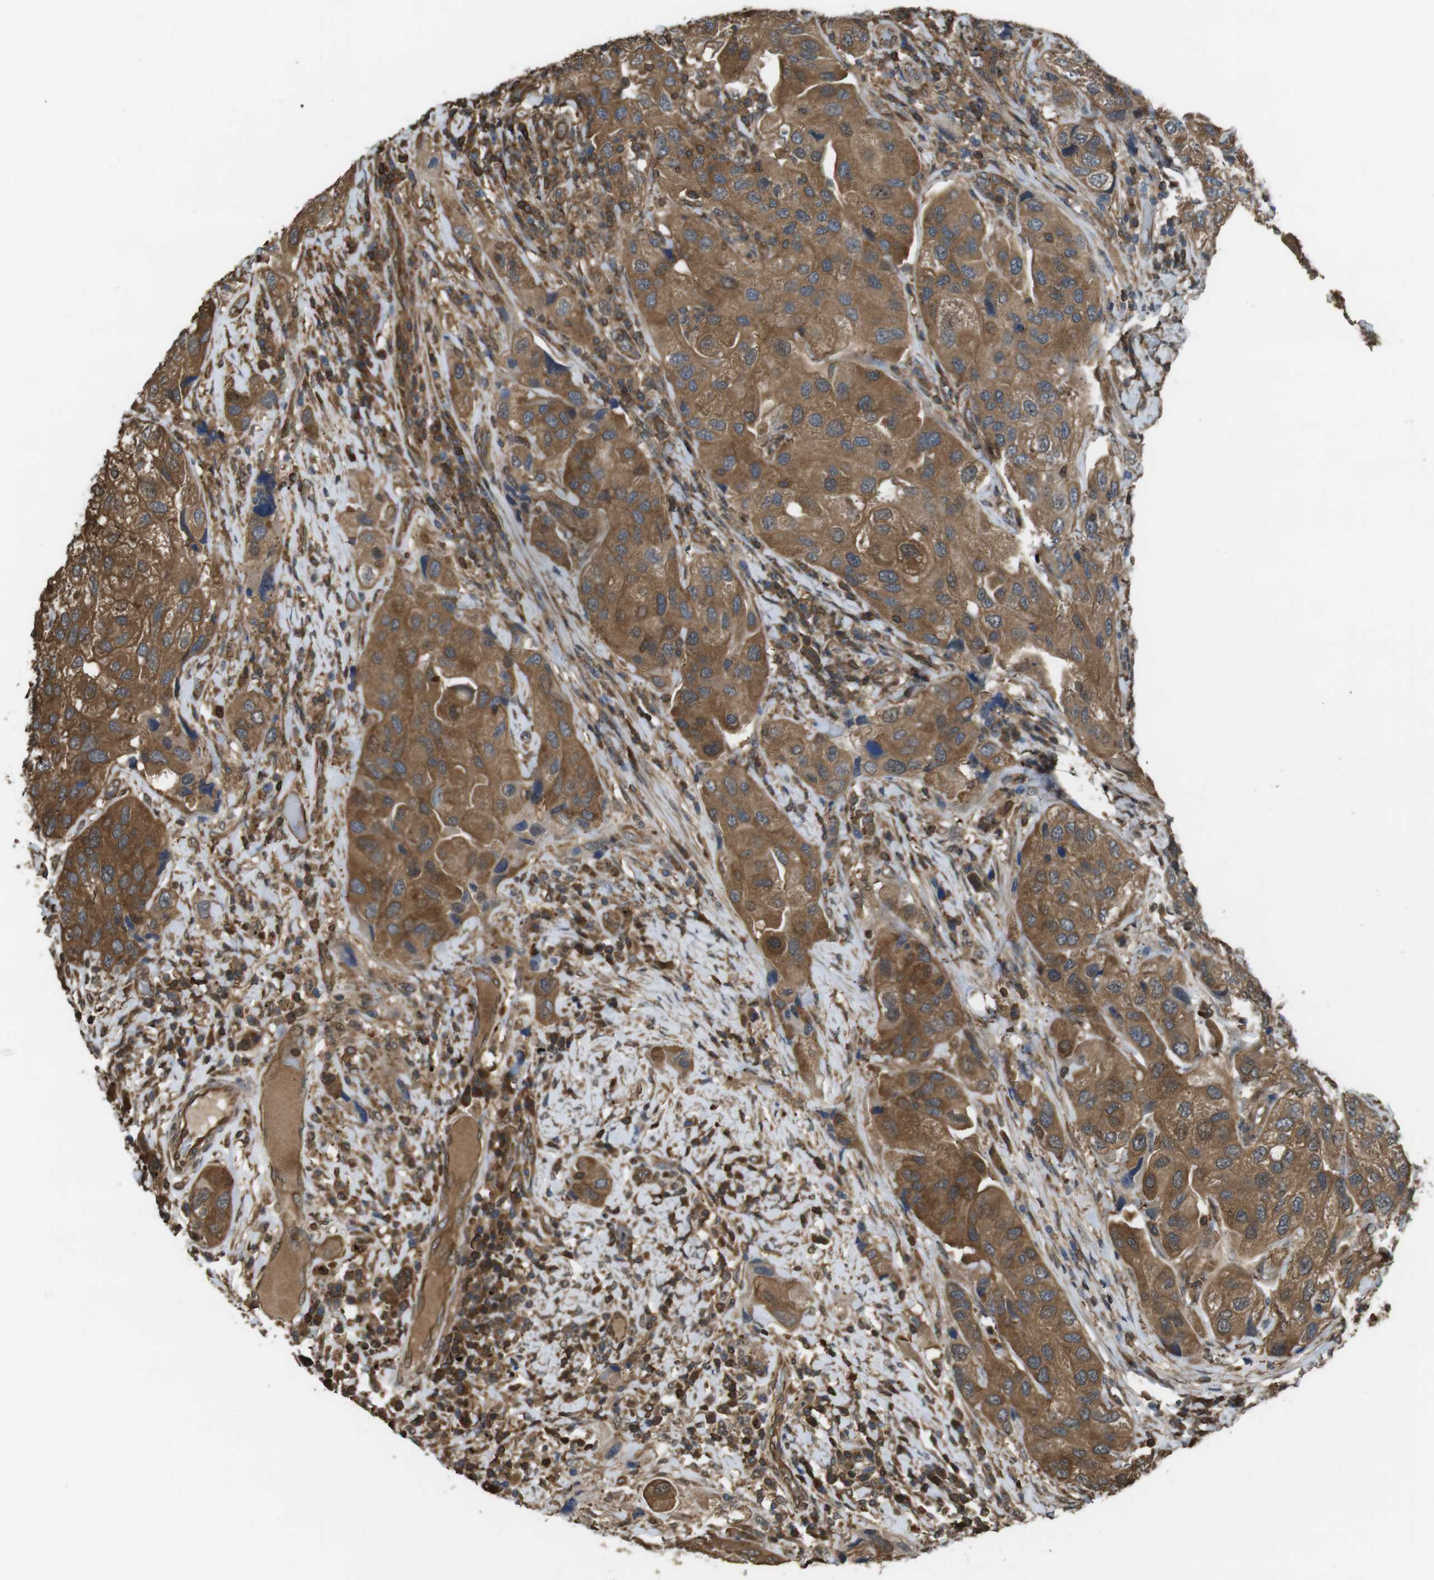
{"staining": {"intensity": "moderate", "quantity": ">75%", "location": "cytoplasmic/membranous"}, "tissue": "urothelial cancer", "cell_type": "Tumor cells", "image_type": "cancer", "snomed": [{"axis": "morphology", "description": "Urothelial carcinoma, High grade"}, {"axis": "topography", "description": "Urinary bladder"}], "caption": "An image of human high-grade urothelial carcinoma stained for a protein demonstrates moderate cytoplasmic/membranous brown staining in tumor cells. Immunohistochemistry (ihc) stains the protein in brown and the nuclei are stained blue.", "gene": "ARHGDIA", "patient": {"sex": "female", "age": 64}}